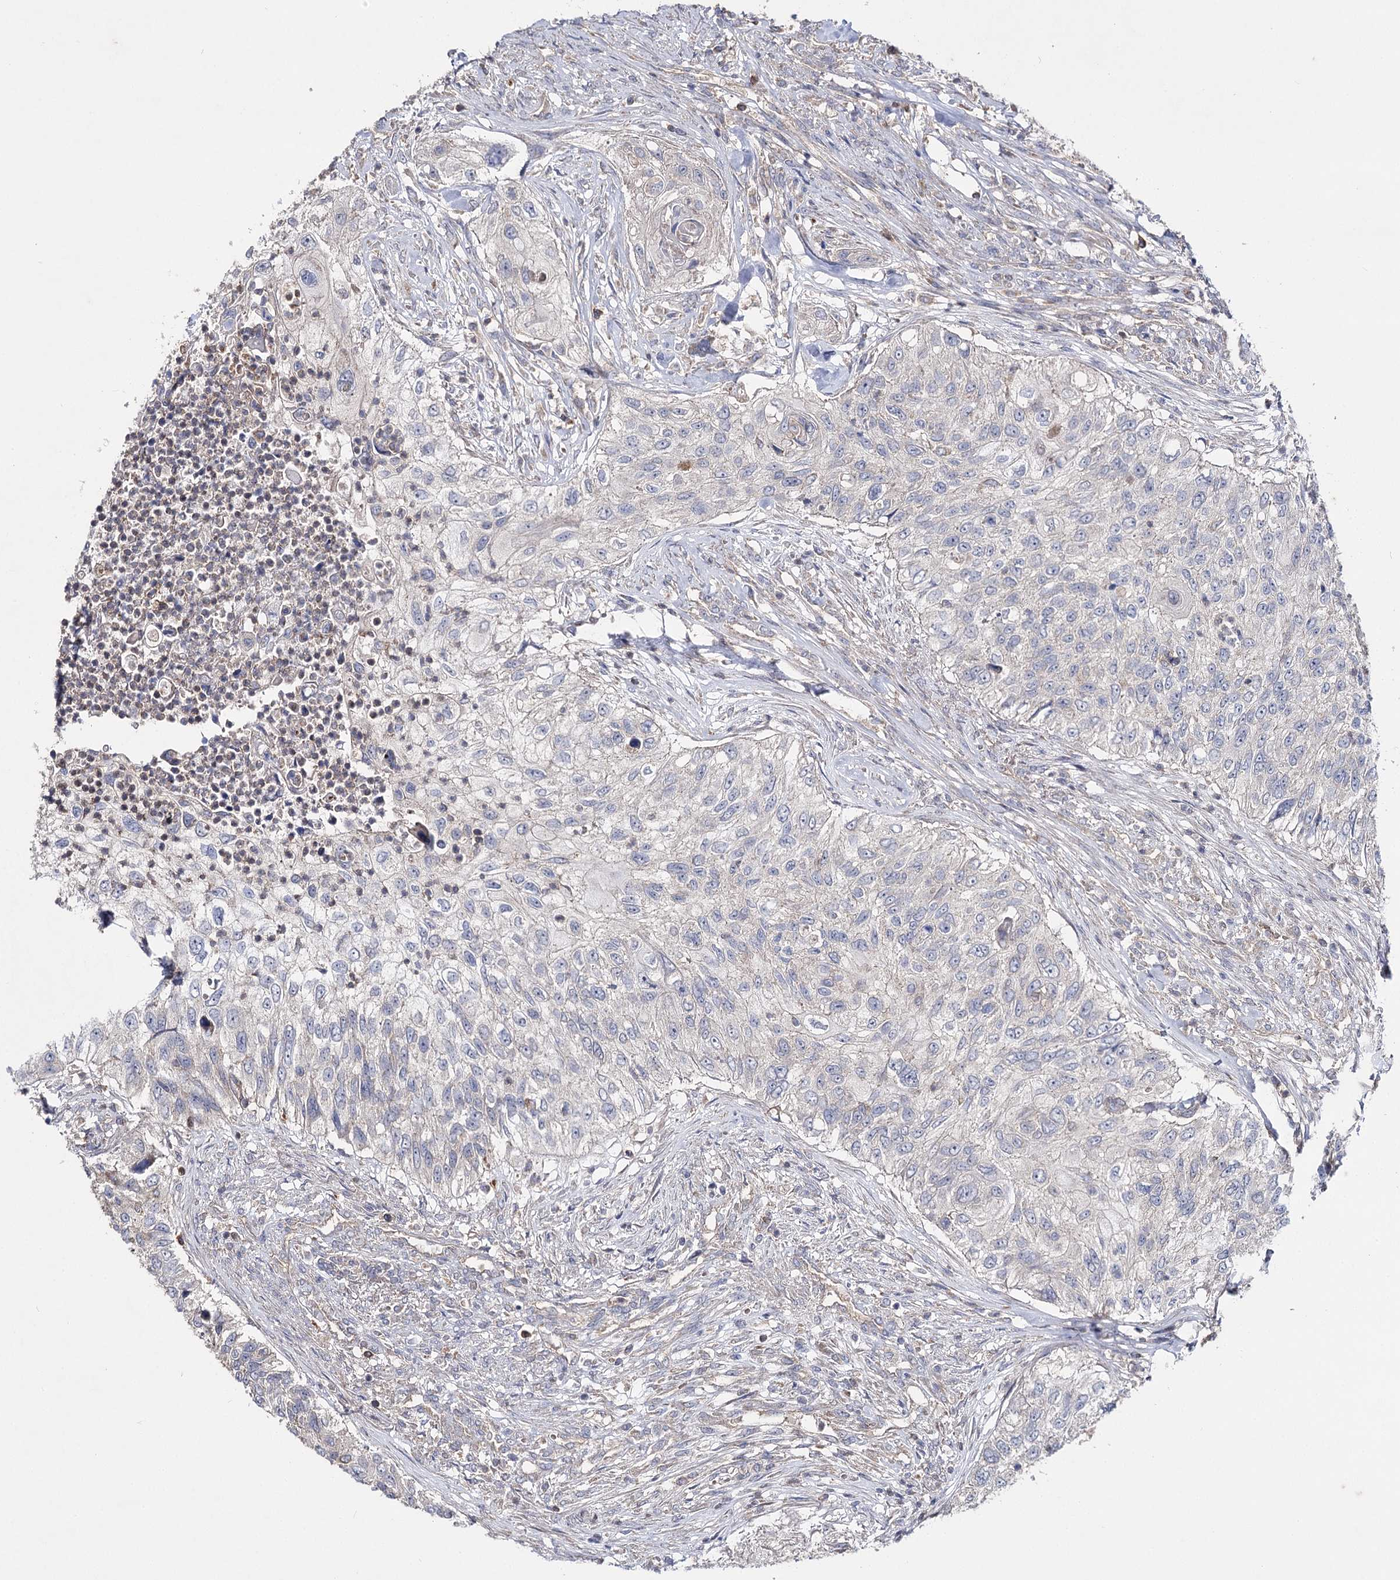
{"staining": {"intensity": "negative", "quantity": "none", "location": "none"}, "tissue": "urothelial cancer", "cell_type": "Tumor cells", "image_type": "cancer", "snomed": [{"axis": "morphology", "description": "Urothelial carcinoma, High grade"}, {"axis": "topography", "description": "Urinary bladder"}], "caption": "High power microscopy histopathology image of an IHC histopathology image of urothelial cancer, revealing no significant positivity in tumor cells.", "gene": "AURKC", "patient": {"sex": "female", "age": 60}}